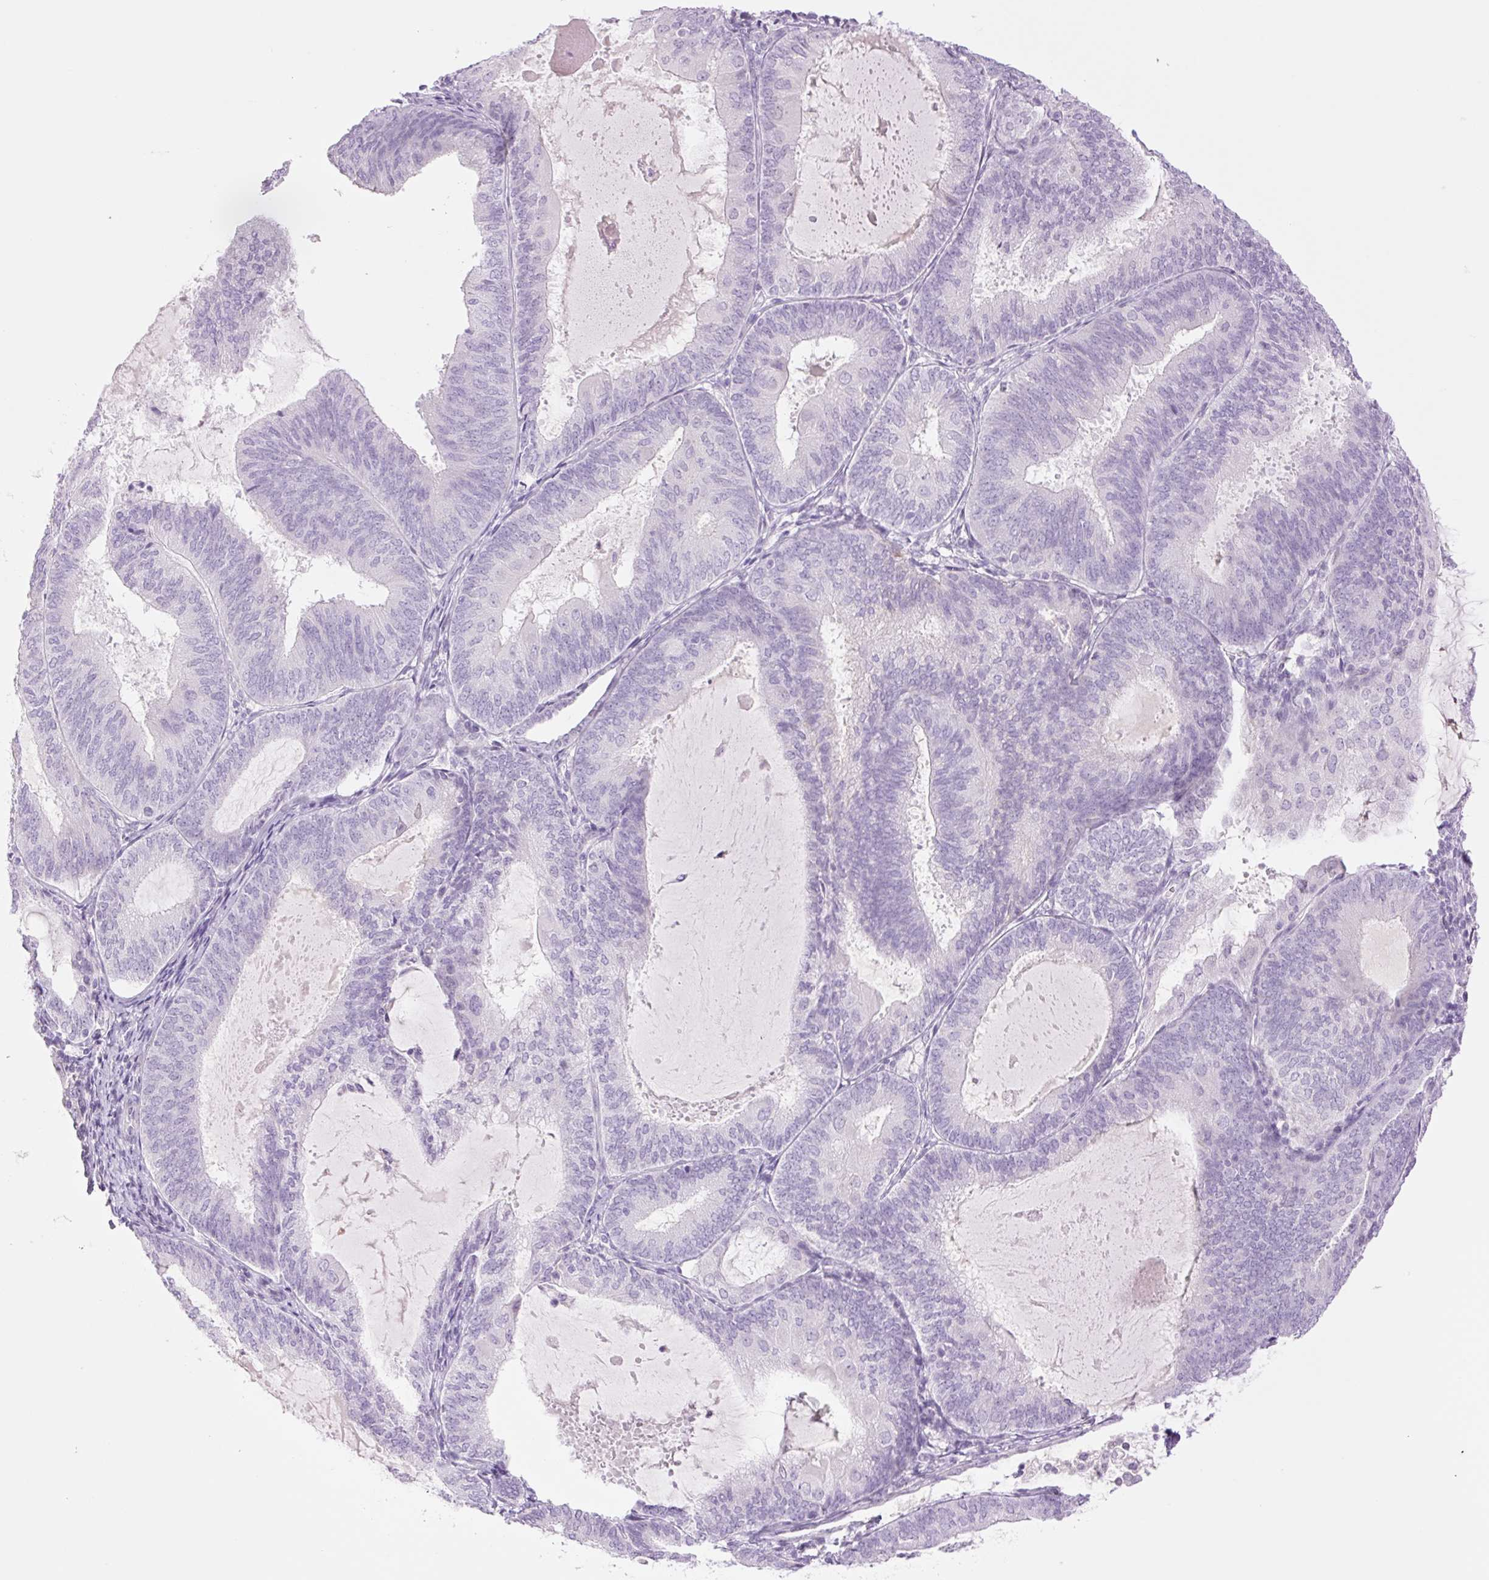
{"staining": {"intensity": "negative", "quantity": "none", "location": "none"}, "tissue": "endometrial cancer", "cell_type": "Tumor cells", "image_type": "cancer", "snomed": [{"axis": "morphology", "description": "Adenocarcinoma, NOS"}, {"axis": "topography", "description": "Endometrium"}], "caption": "An image of endometrial cancer (adenocarcinoma) stained for a protein displays no brown staining in tumor cells. The staining was performed using DAB to visualize the protein expression in brown, while the nuclei were stained in blue with hematoxylin (Magnification: 20x).", "gene": "TBX15", "patient": {"sex": "female", "age": 81}}